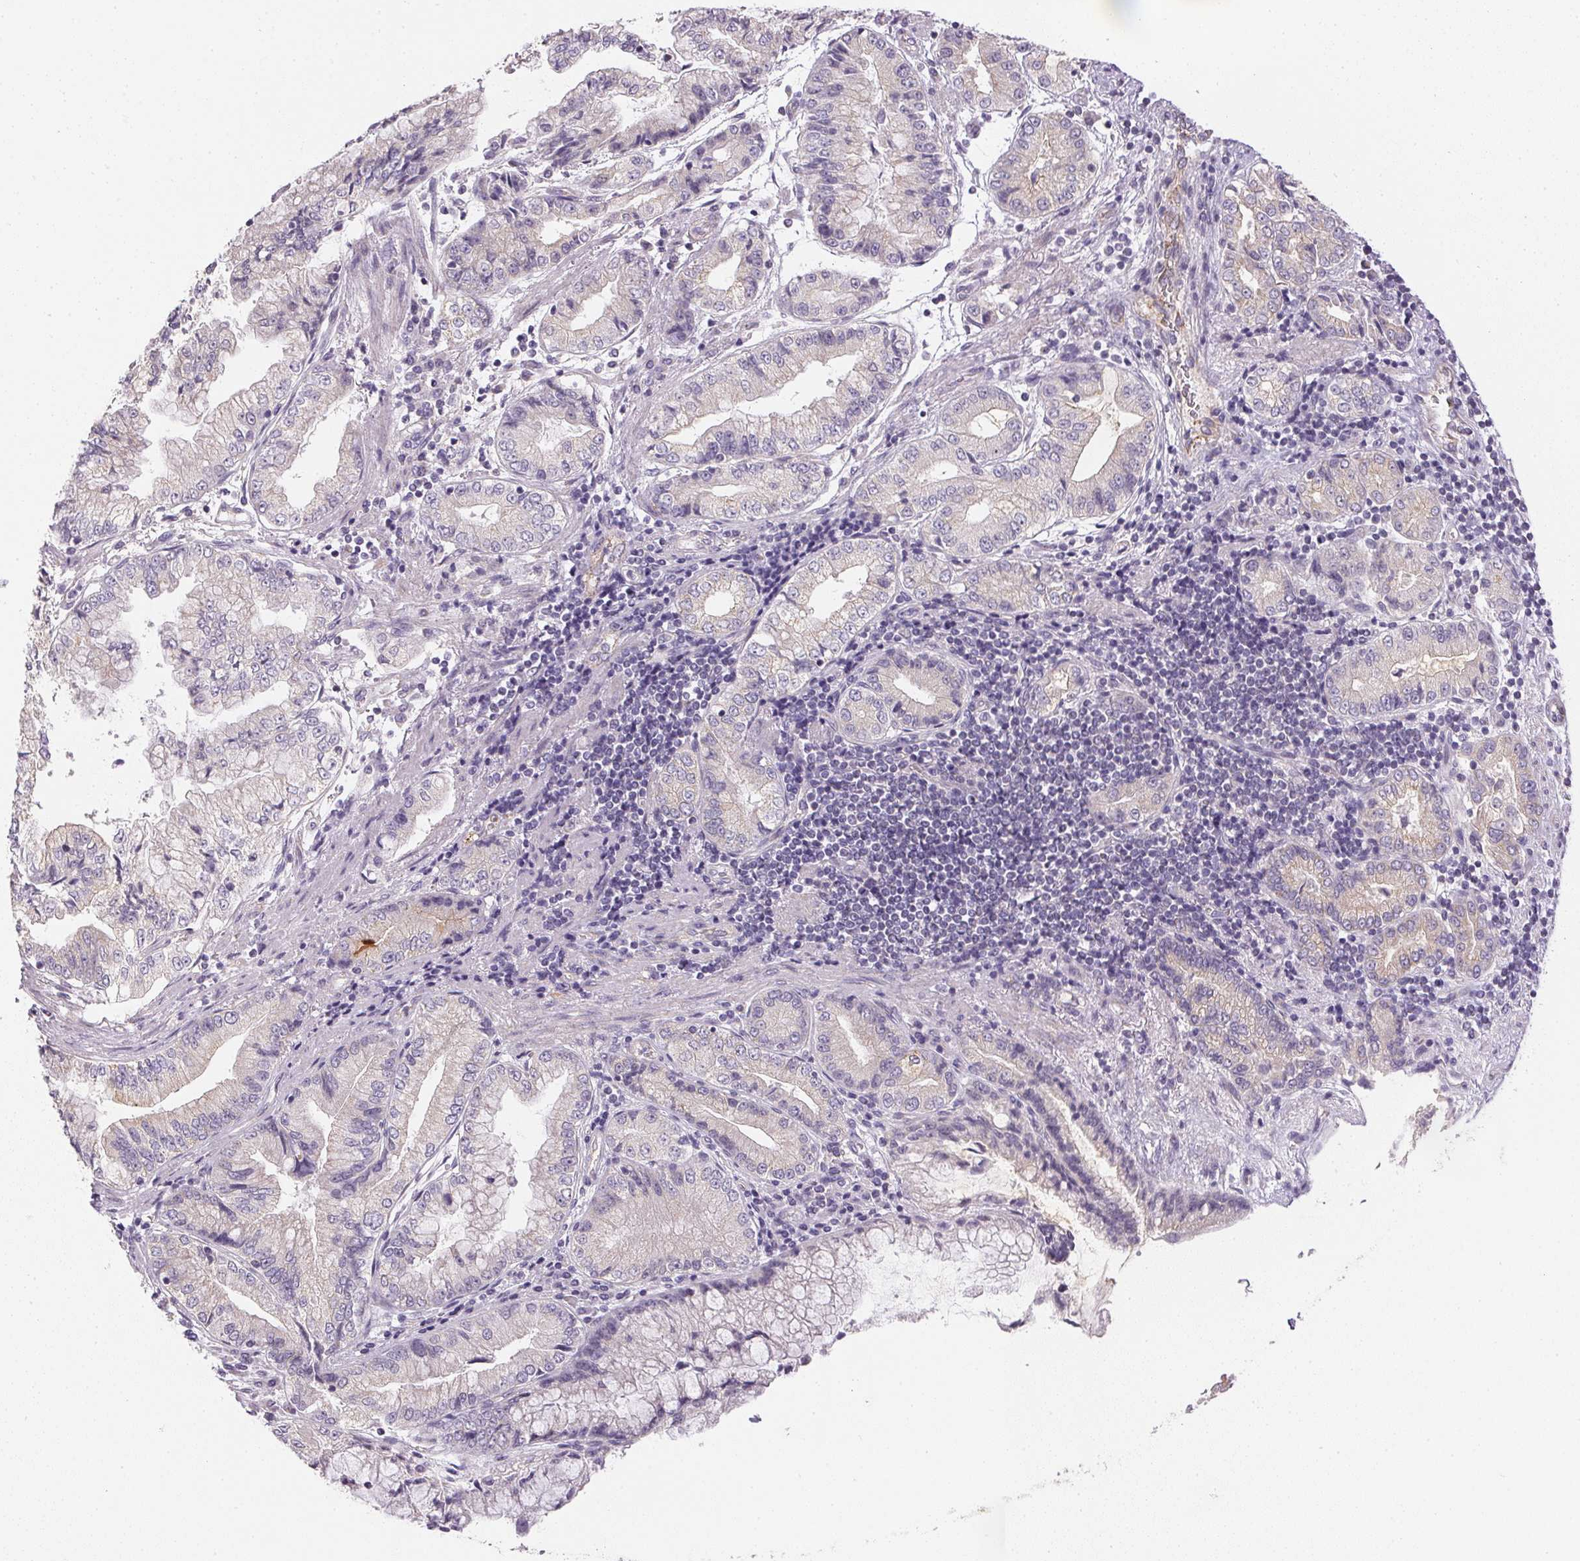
{"staining": {"intensity": "negative", "quantity": "none", "location": "none"}, "tissue": "stomach cancer", "cell_type": "Tumor cells", "image_type": "cancer", "snomed": [{"axis": "morphology", "description": "Adenocarcinoma, NOS"}, {"axis": "topography", "description": "Stomach, upper"}], "caption": "This is an IHC image of human stomach cancer. There is no staining in tumor cells.", "gene": "SMYD1", "patient": {"sex": "female", "age": 74}}